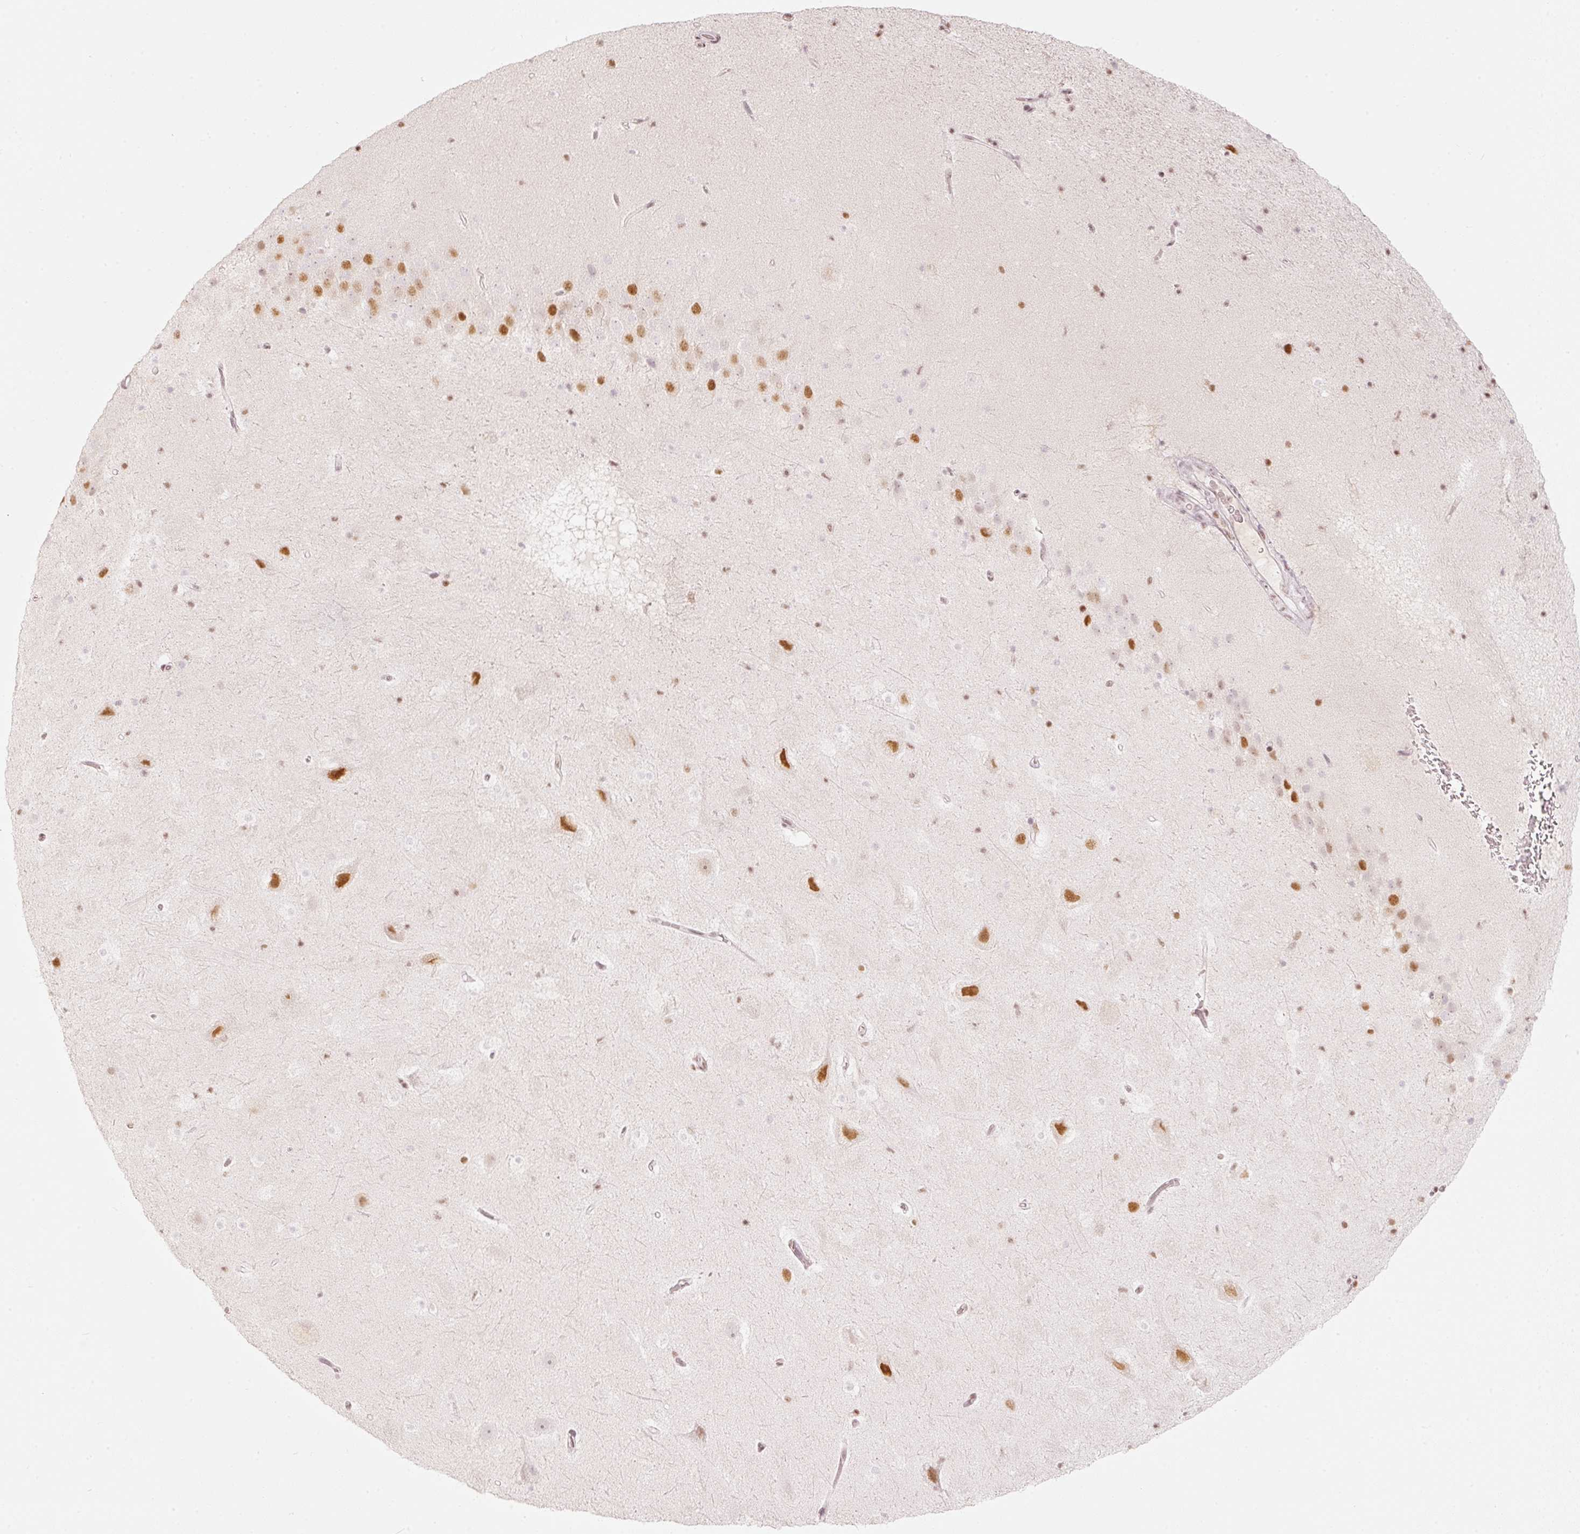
{"staining": {"intensity": "negative", "quantity": "none", "location": "none"}, "tissue": "hippocampus", "cell_type": "Glial cells", "image_type": "normal", "snomed": [{"axis": "morphology", "description": "Normal tissue, NOS"}, {"axis": "topography", "description": "Hippocampus"}], "caption": "Glial cells are negative for brown protein staining in benign hippocampus. (DAB (3,3'-diaminobenzidine) IHC, high magnification).", "gene": "PPP1R10", "patient": {"sex": "male", "age": 37}}